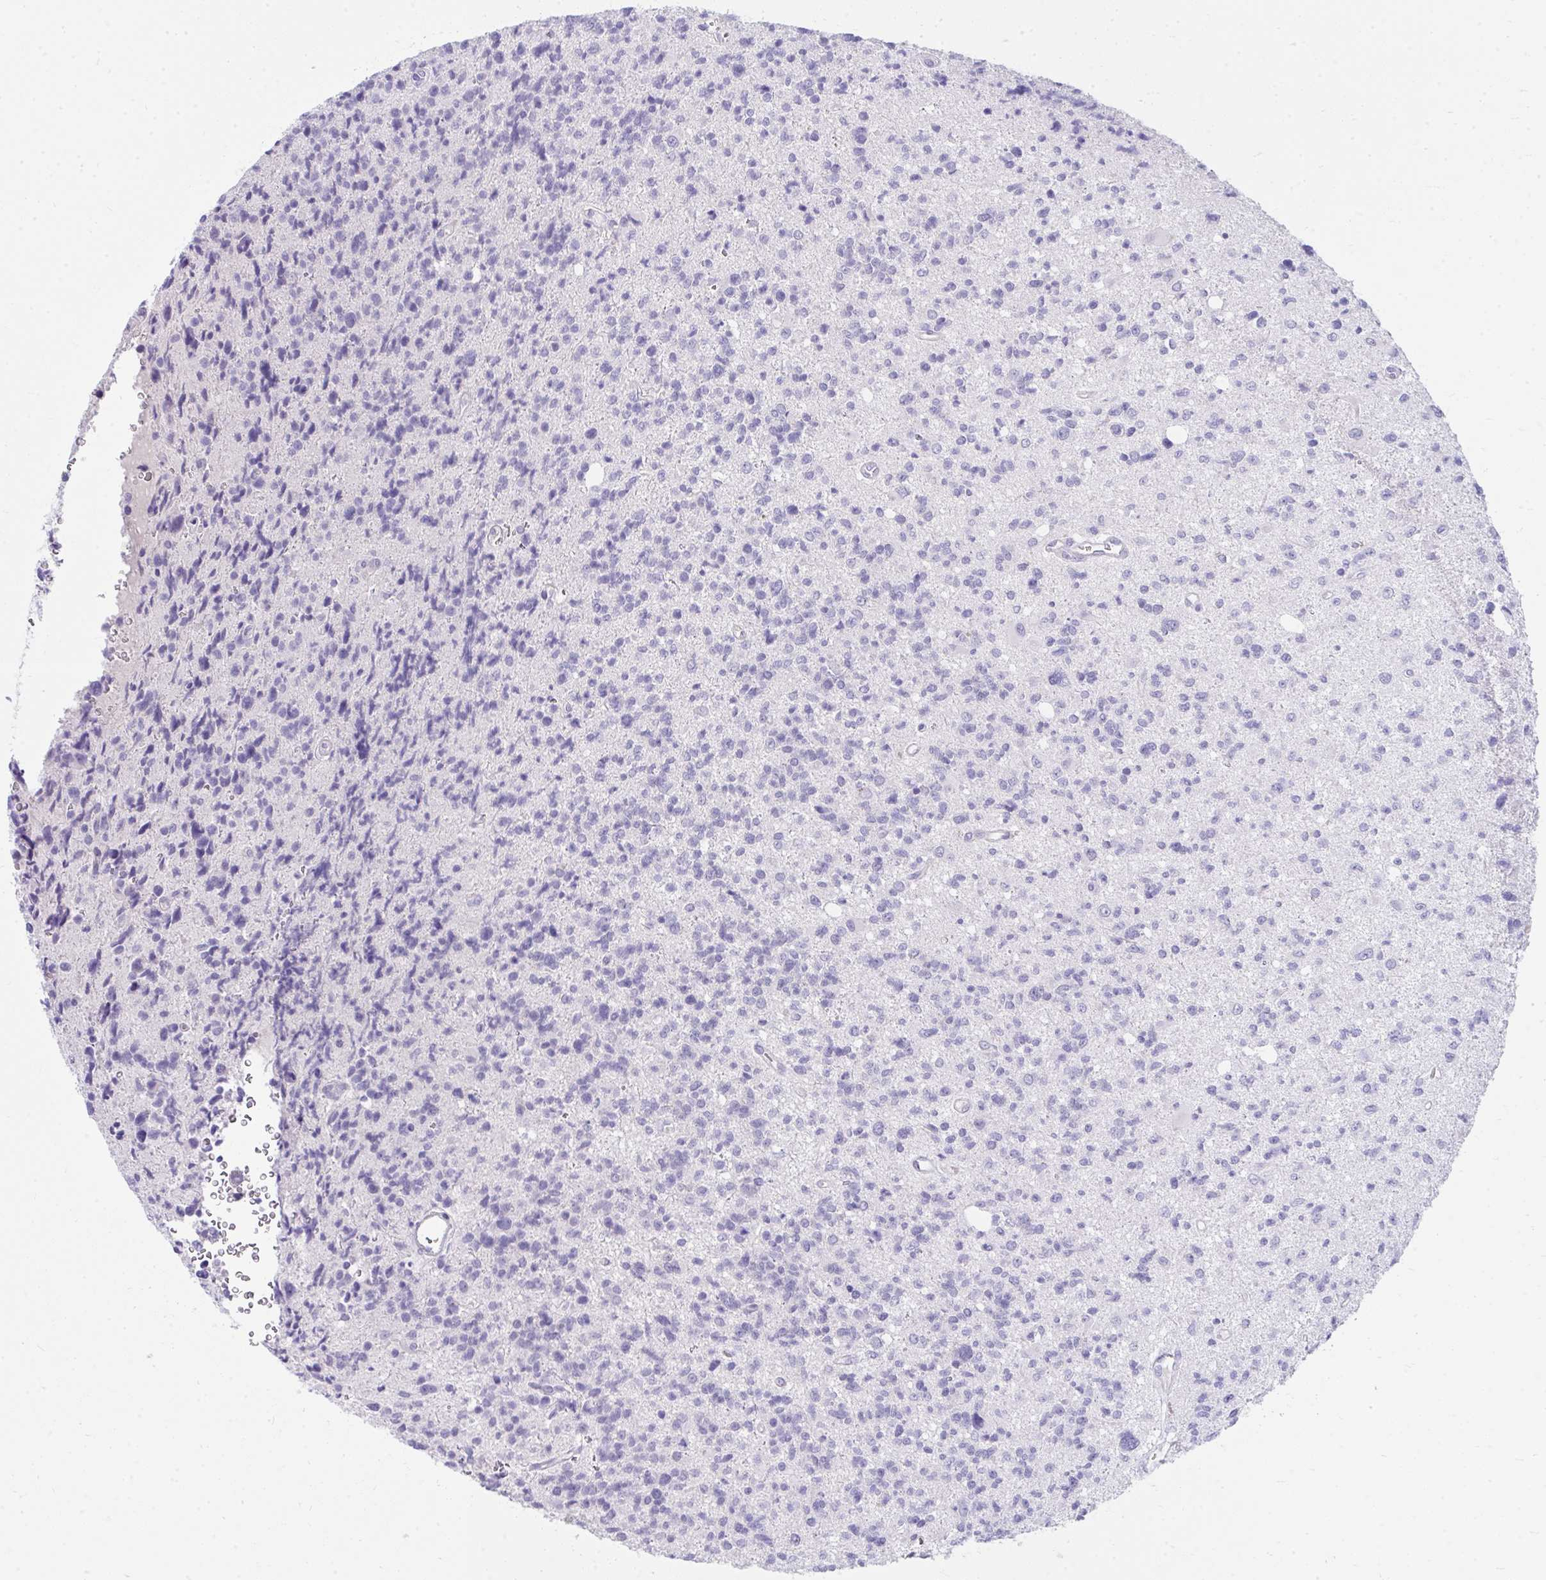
{"staining": {"intensity": "negative", "quantity": "none", "location": "none"}, "tissue": "glioma", "cell_type": "Tumor cells", "image_type": "cancer", "snomed": [{"axis": "morphology", "description": "Glioma, malignant, High grade"}, {"axis": "topography", "description": "Brain"}], "caption": "This is an immunohistochemistry histopathology image of glioma. There is no staining in tumor cells.", "gene": "LRRC36", "patient": {"sex": "male", "age": 29}}